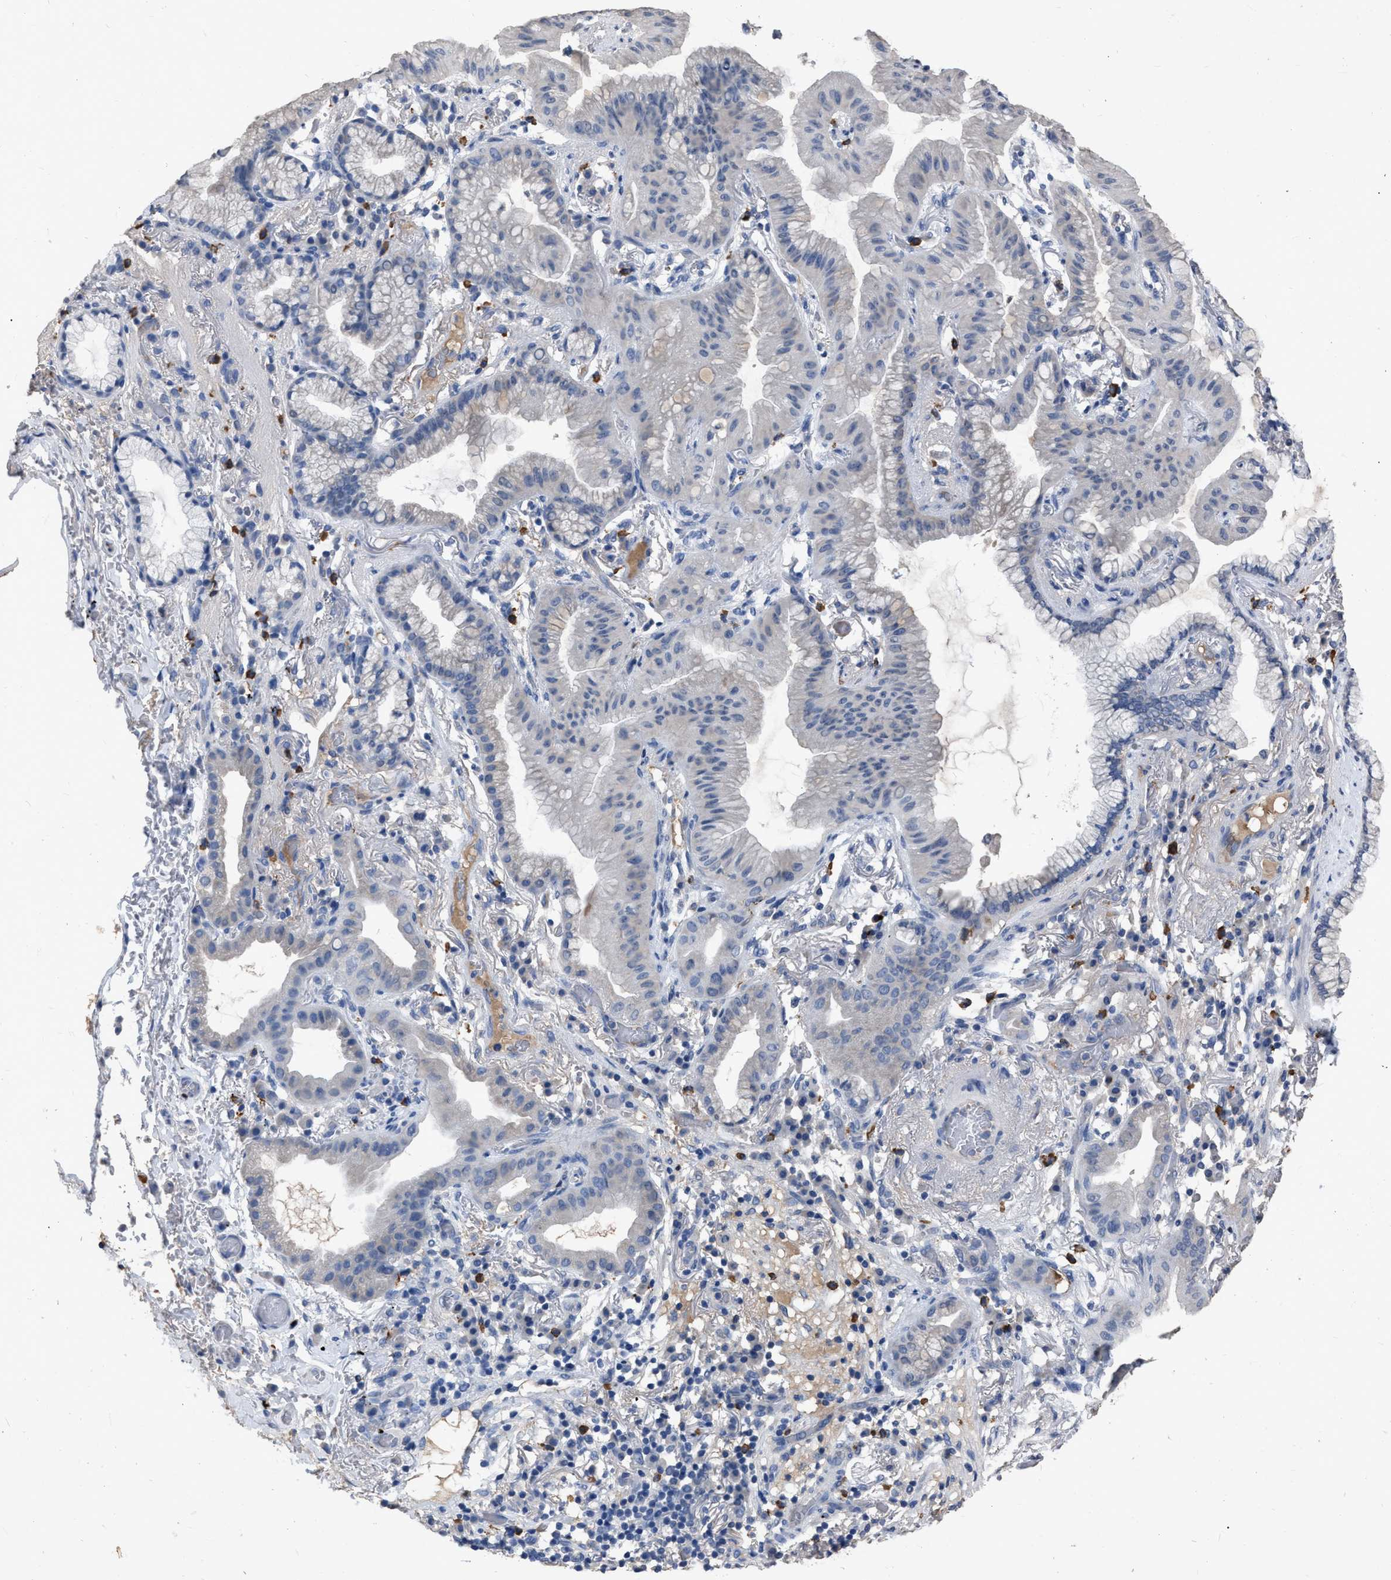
{"staining": {"intensity": "negative", "quantity": "none", "location": "none"}, "tissue": "lung cancer", "cell_type": "Tumor cells", "image_type": "cancer", "snomed": [{"axis": "morphology", "description": "Normal tissue, NOS"}, {"axis": "morphology", "description": "Adenocarcinoma, NOS"}, {"axis": "topography", "description": "Bronchus"}, {"axis": "topography", "description": "Lung"}], "caption": "Lung adenocarcinoma stained for a protein using immunohistochemistry (IHC) reveals no positivity tumor cells.", "gene": "HABP2", "patient": {"sex": "female", "age": 70}}